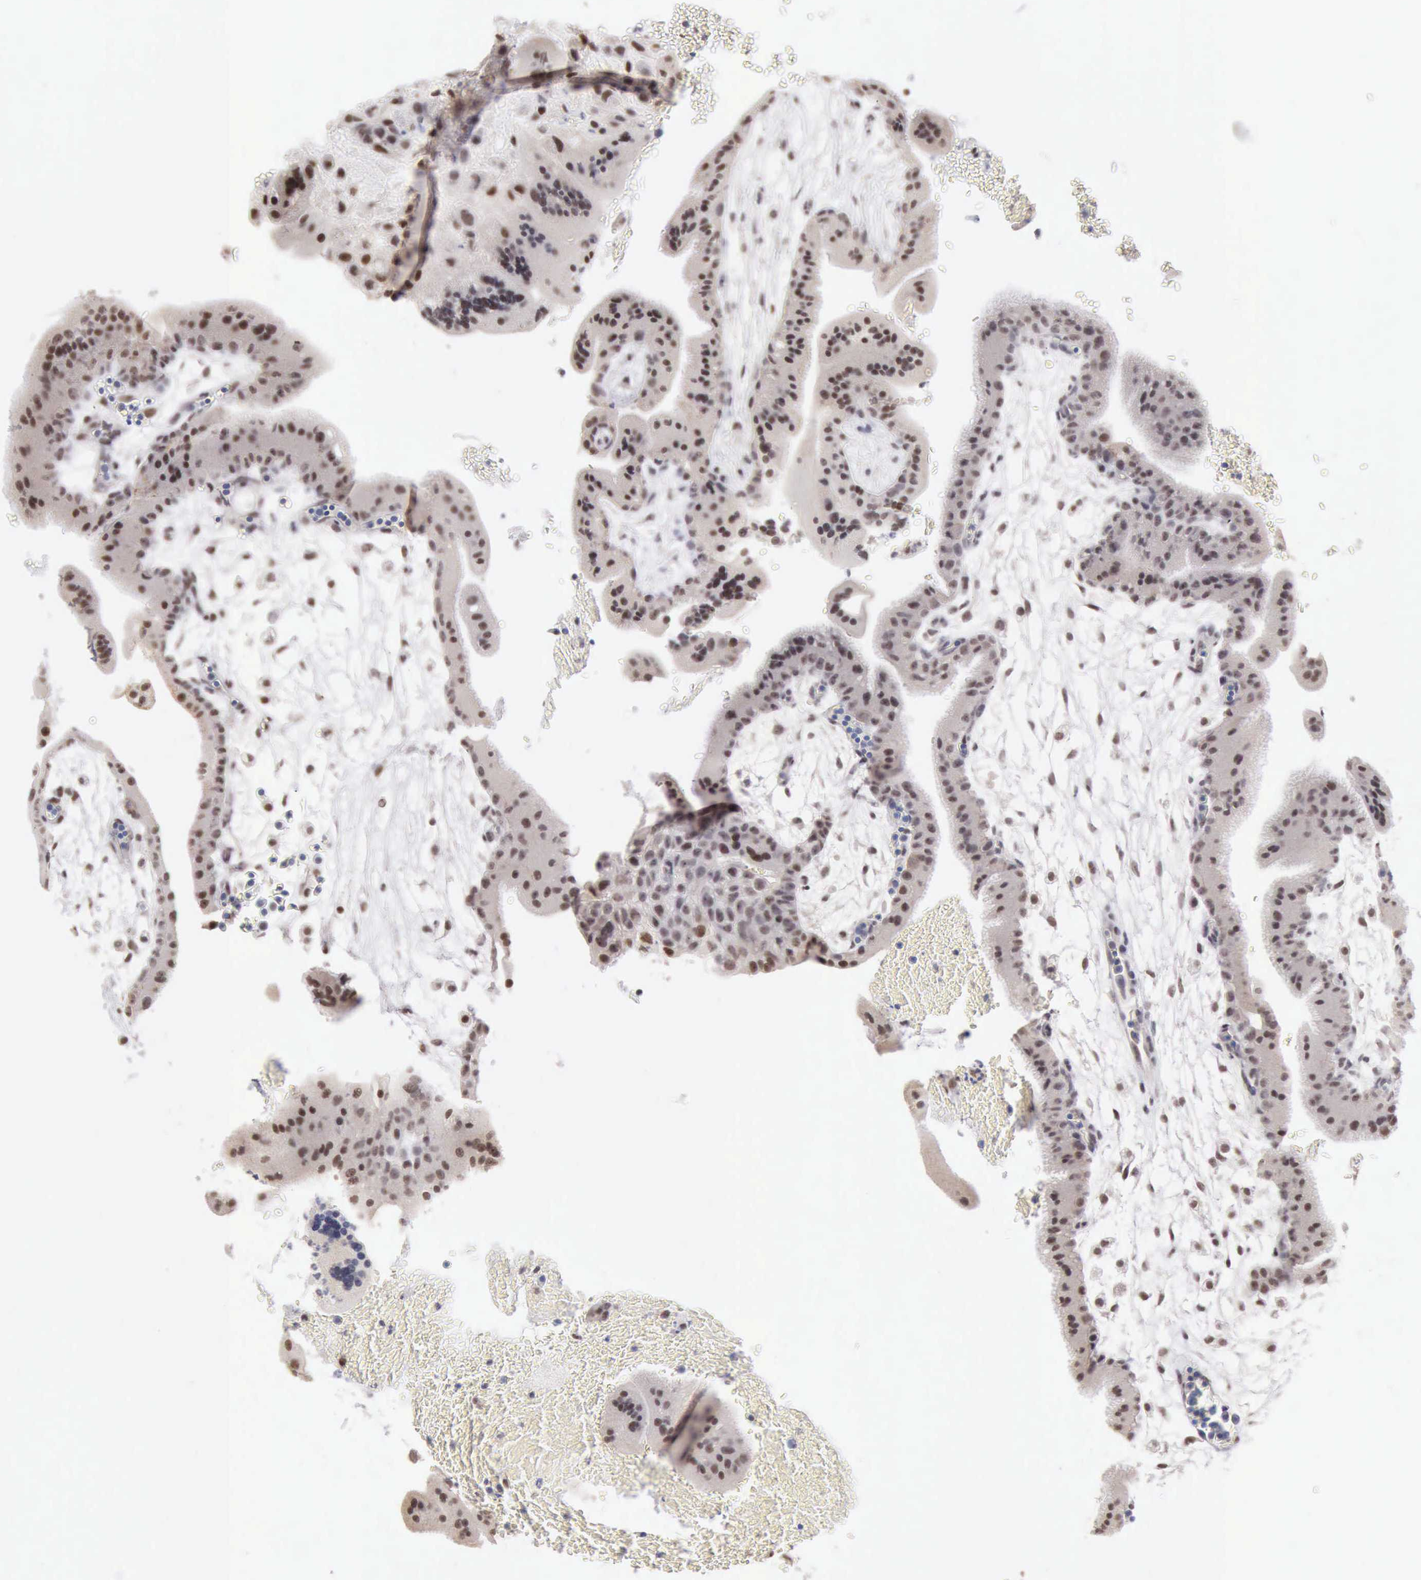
{"staining": {"intensity": "moderate", "quantity": "25%-75%", "location": "cytoplasmic/membranous,nuclear"}, "tissue": "placenta", "cell_type": "Decidual cells", "image_type": "normal", "snomed": [{"axis": "morphology", "description": "Normal tissue, NOS"}, {"axis": "topography", "description": "Placenta"}], "caption": "Immunohistochemical staining of benign placenta shows medium levels of moderate cytoplasmic/membranous,nuclear staining in about 25%-75% of decidual cells. Using DAB (brown) and hematoxylin (blue) stains, captured at high magnification using brightfield microscopy.", "gene": "TAF1", "patient": {"sex": "female", "age": 35}}